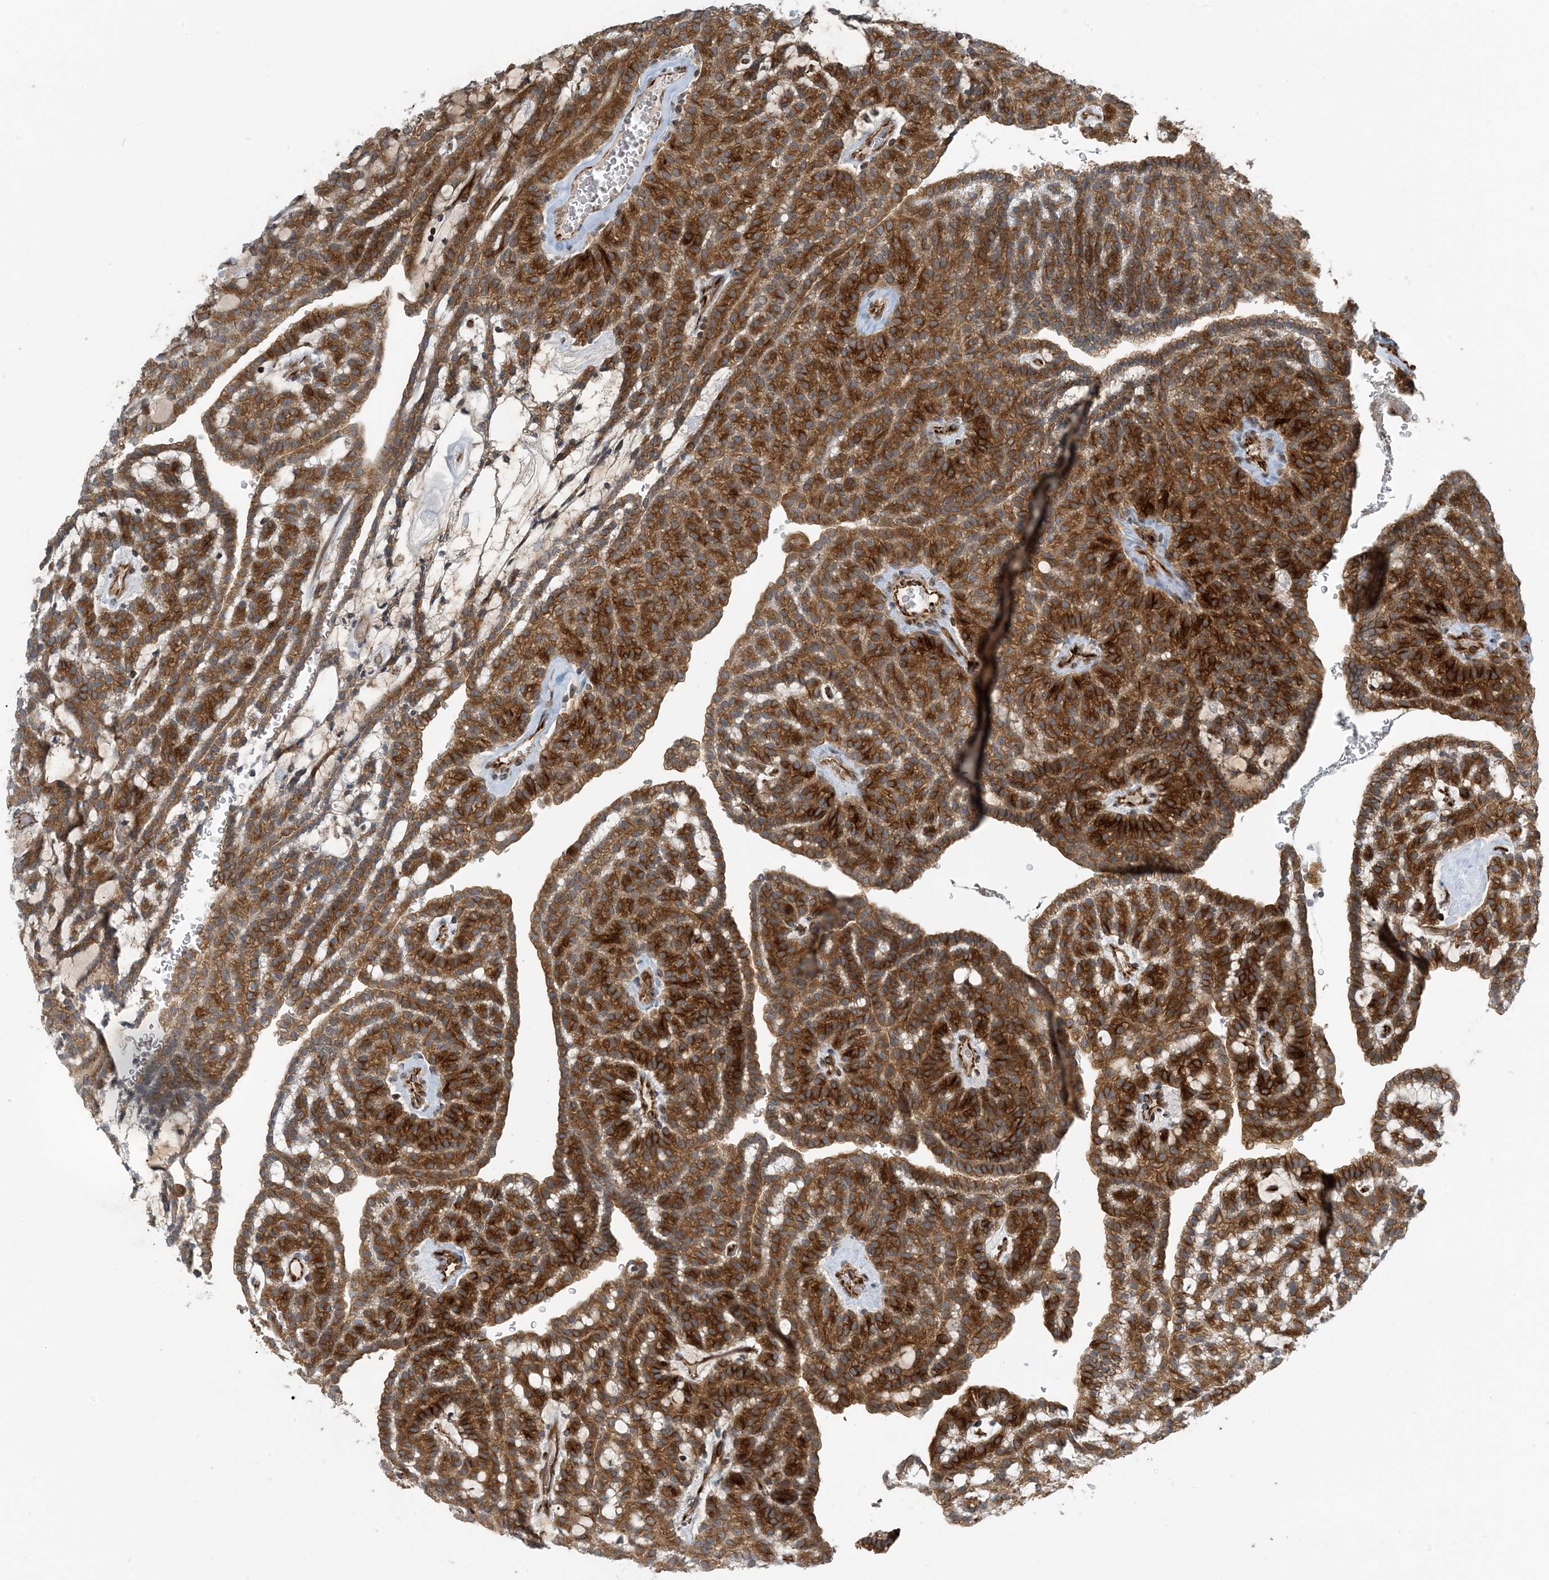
{"staining": {"intensity": "strong", "quantity": ">75%", "location": "cytoplasmic/membranous"}, "tissue": "renal cancer", "cell_type": "Tumor cells", "image_type": "cancer", "snomed": [{"axis": "morphology", "description": "Adenocarcinoma, NOS"}, {"axis": "topography", "description": "Kidney"}], "caption": "Immunohistochemistry staining of renal cancer, which reveals high levels of strong cytoplasmic/membranous staining in approximately >75% of tumor cells indicating strong cytoplasmic/membranous protein positivity. The staining was performed using DAB (3,3'-diaminobenzidine) (brown) for protein detection and nuclei were counterstained in hematoxylin (blue).", "gene": "ZBTB3", "patient": {"sex": "male", "age": 63}}